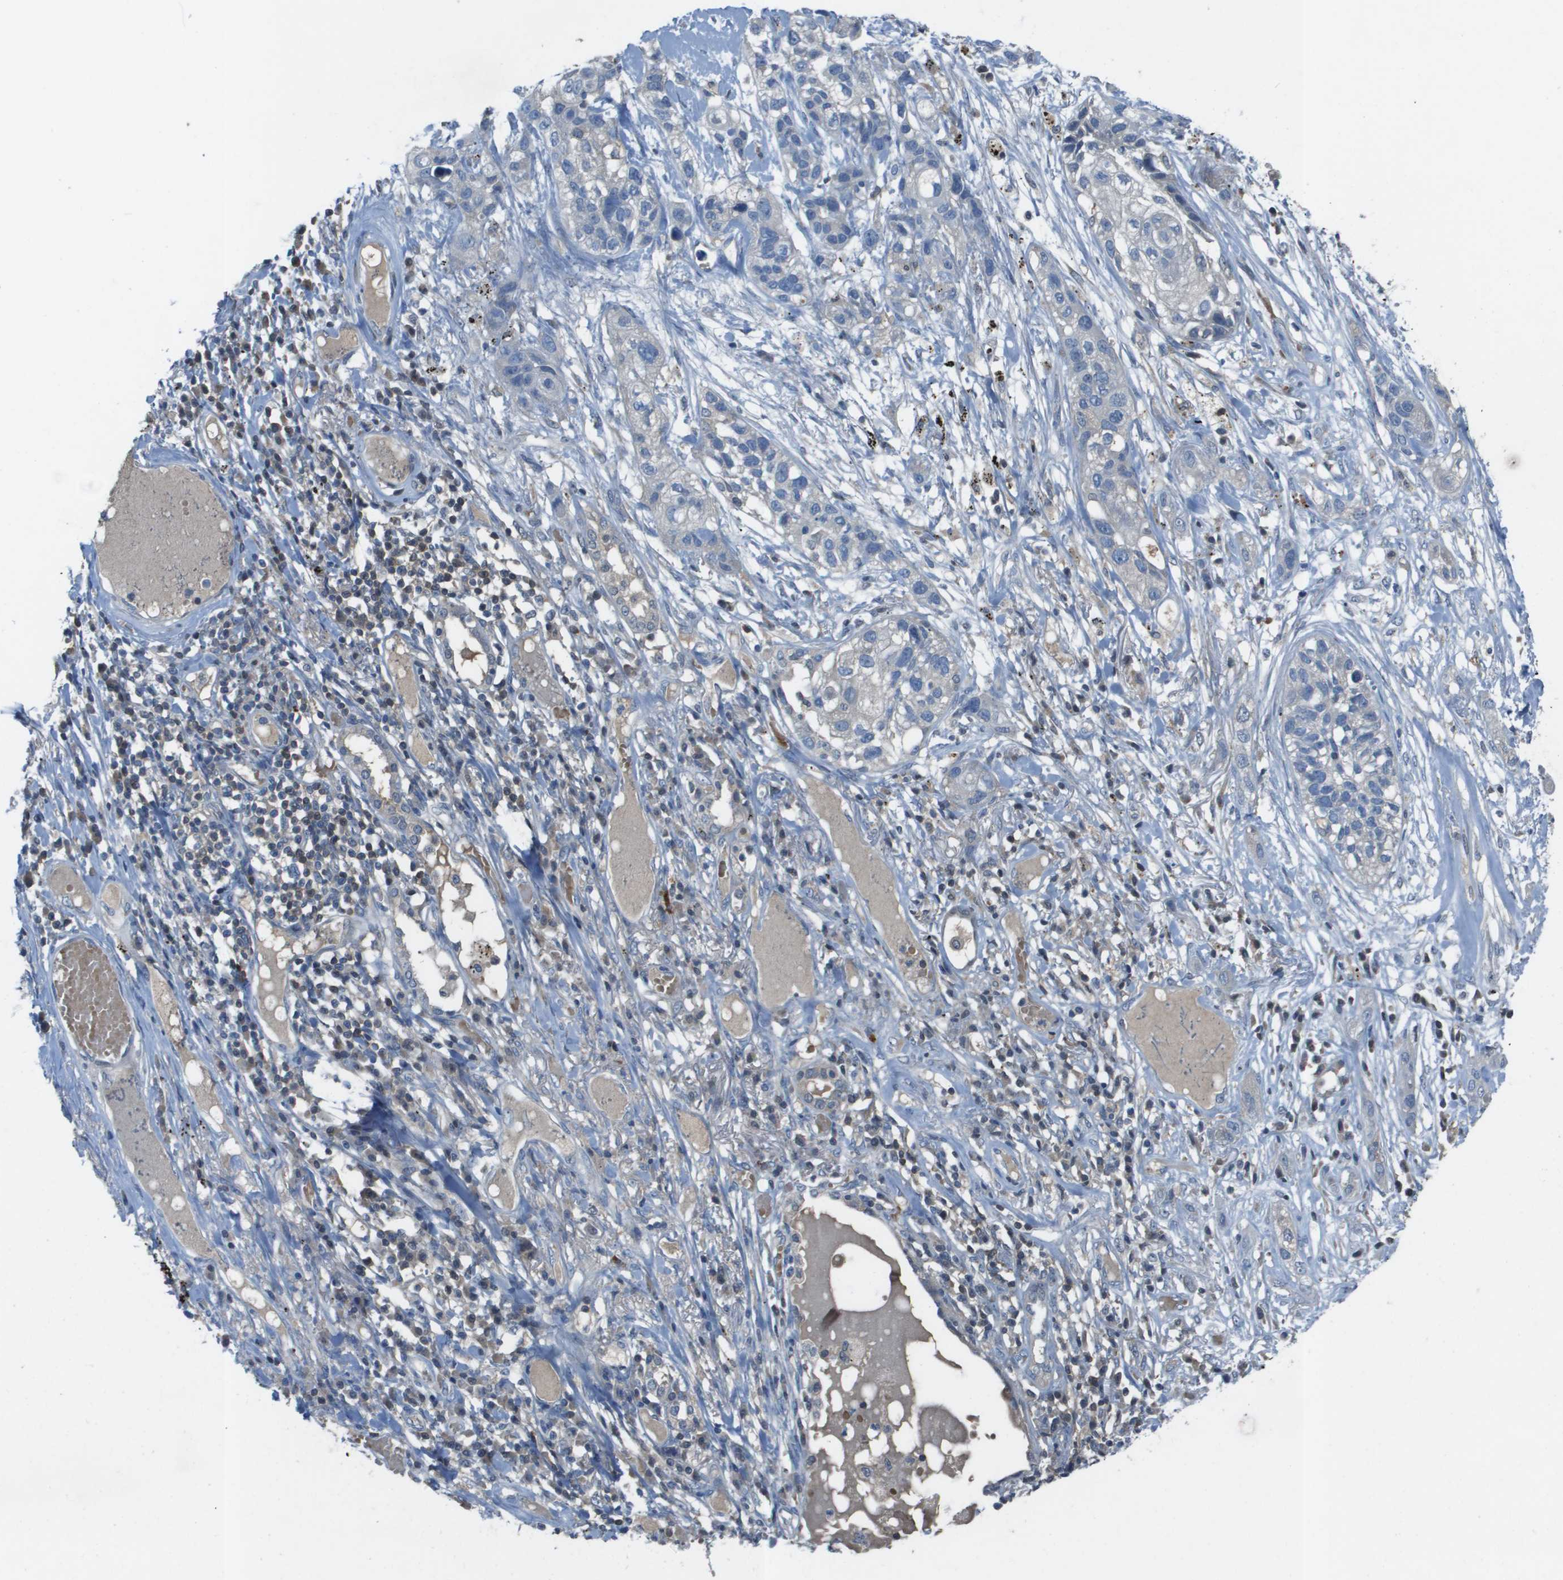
{"staining": {"intensity": "negative", "quantity": "none", "location": "none"}, "tissue": "lung cancer", "cell_type": "Tumor cells", "image_type": "cancer", "snomed": [{"axis": "morphology", "description": "Squamous cell carcinoma, NOS"}, {"axis": "topography", "description": "Lung"}], "caption": "Immunohistochemical staining of human lung cancer (squamous cell carcinoma) demonstrates no significant staining in tumor cells.", "gene": "CAMK4", "patient": {"sex": "male", "age": 71}}